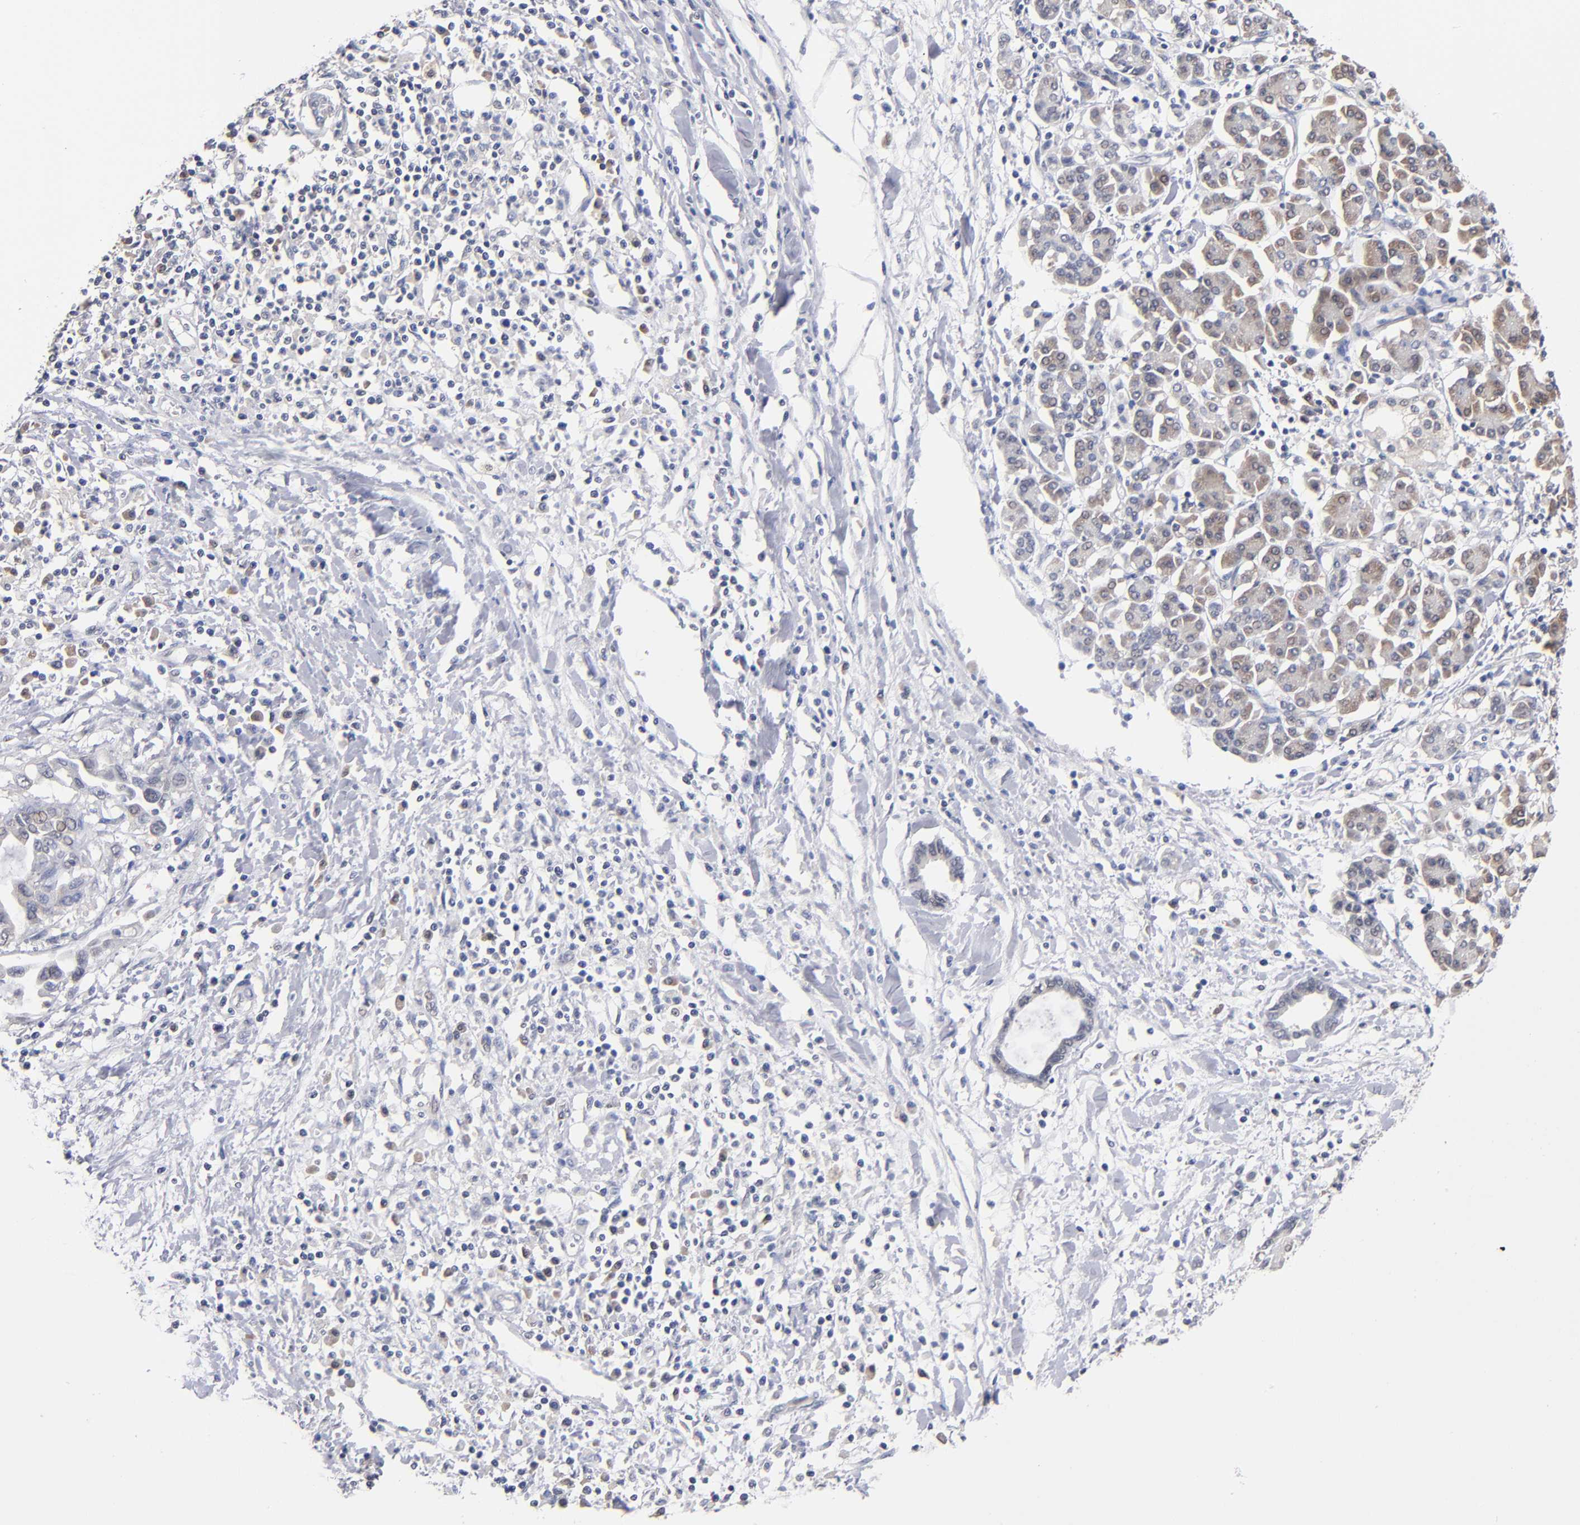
{"staining": {"intensity": "weak", "quantity": "25%-75%", "location": "cytoplasmic/membranous"}, "tissue": "pancreatic cancer", "cell_type": "Tumor cells", "image_type": "cancer", "snomed": [{"axis": "morphology", "description": "Adenocarcinoma, NOS"}, {"axis": "topography", "description": "Pancreas"}], "caption": "A micrograph of pancreatic cancer stained for a protein exhibits weak cytoplasmic/membranous brown staining in tumor cells.", "gene": "ALG13", "patient": {"sex": "female", "age": 57}}